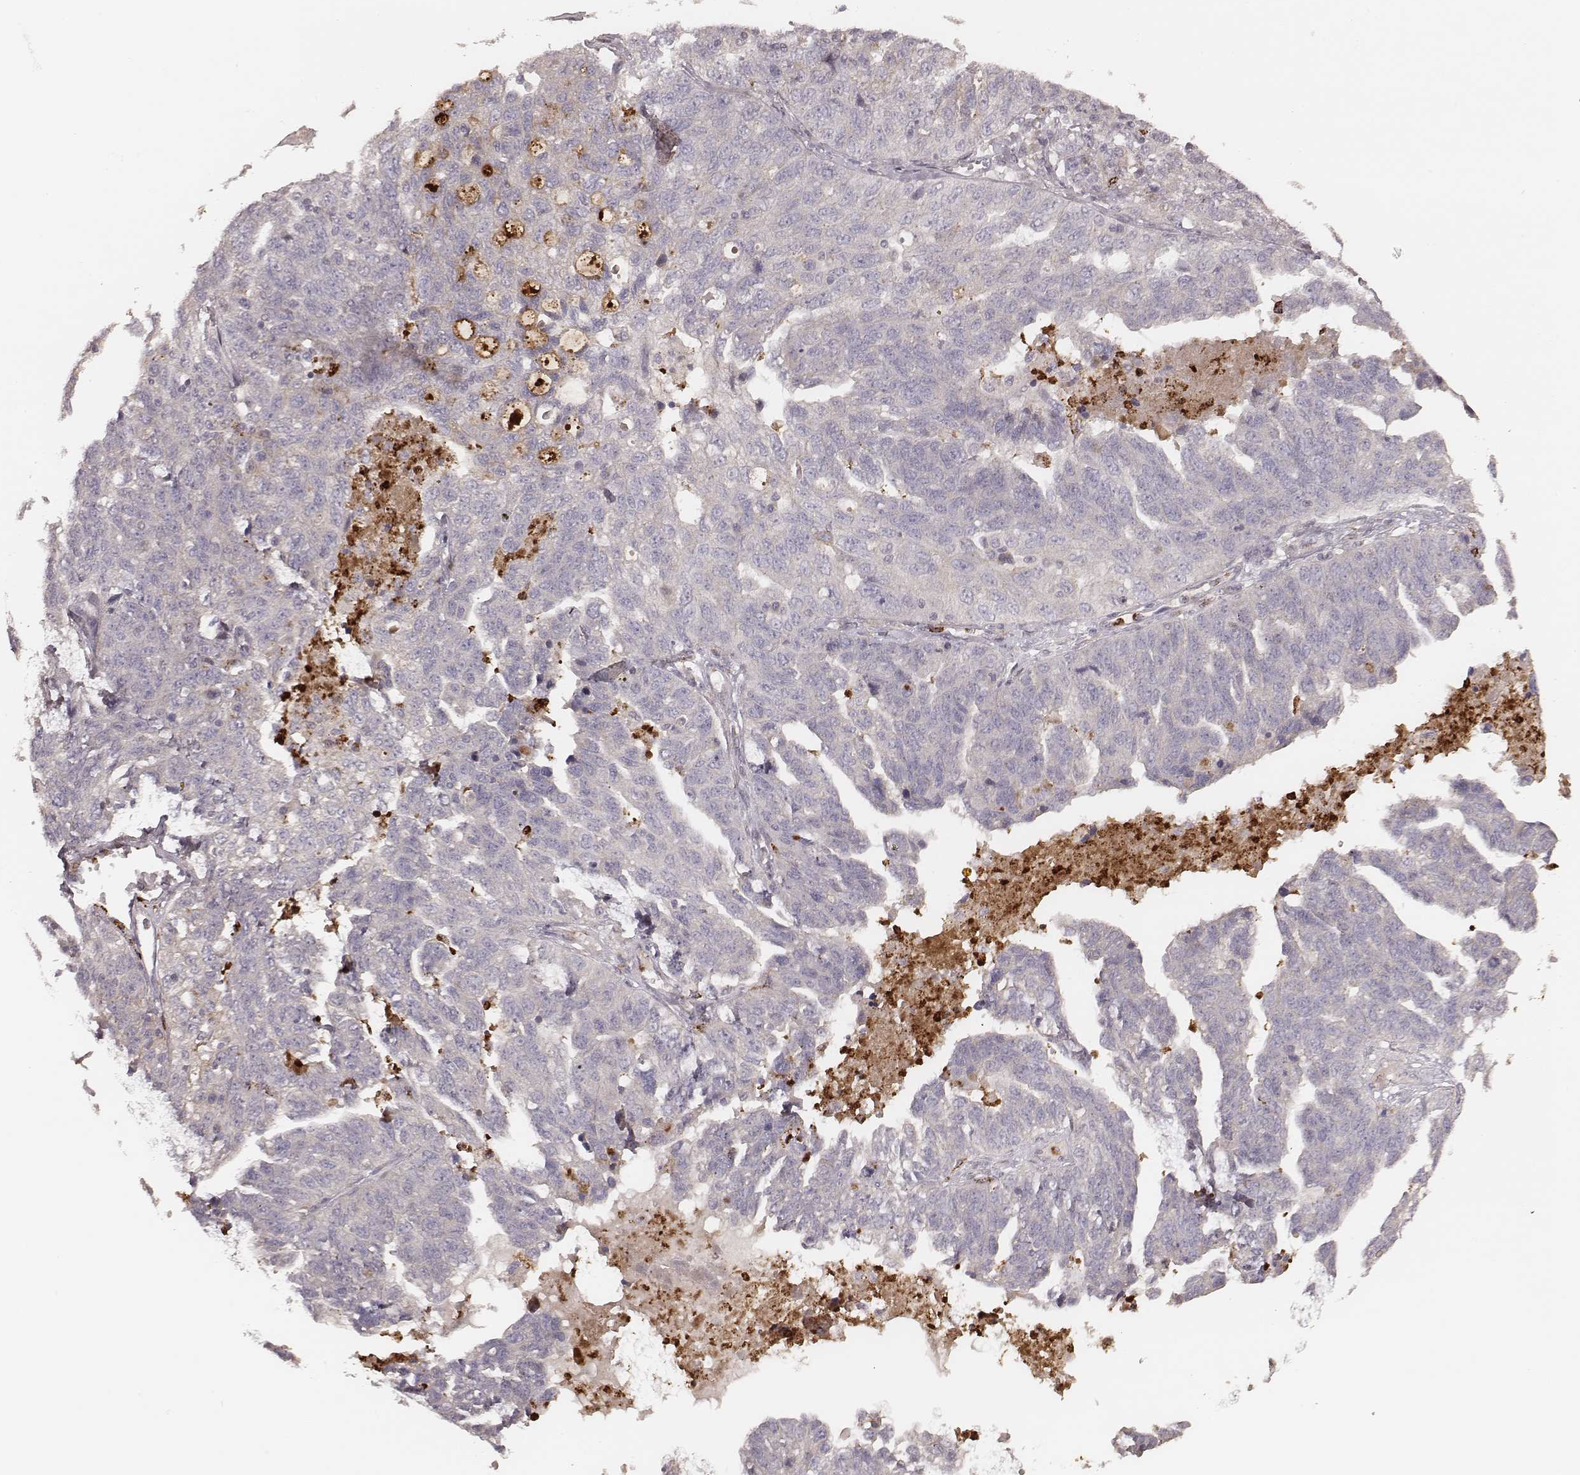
{"staining": {"intensity": "negative", "quantity": "none", "location": "none"}, "tissue": "ovarian cancer", "cell_type": "Tumor cells", "image_type": "cancer", "snomed": [{"axis": "morphology", "description": "Cystadenocarcinoma, serous, NOS"}, {"axis": "topography", "description": "Ovary"}], "caption": "There is no significant staining in tumor cells of serous cystadenocarcinoma (ovarian).", "gene": "ABCA7", "patient": {"sex": "female", "age": 71}}